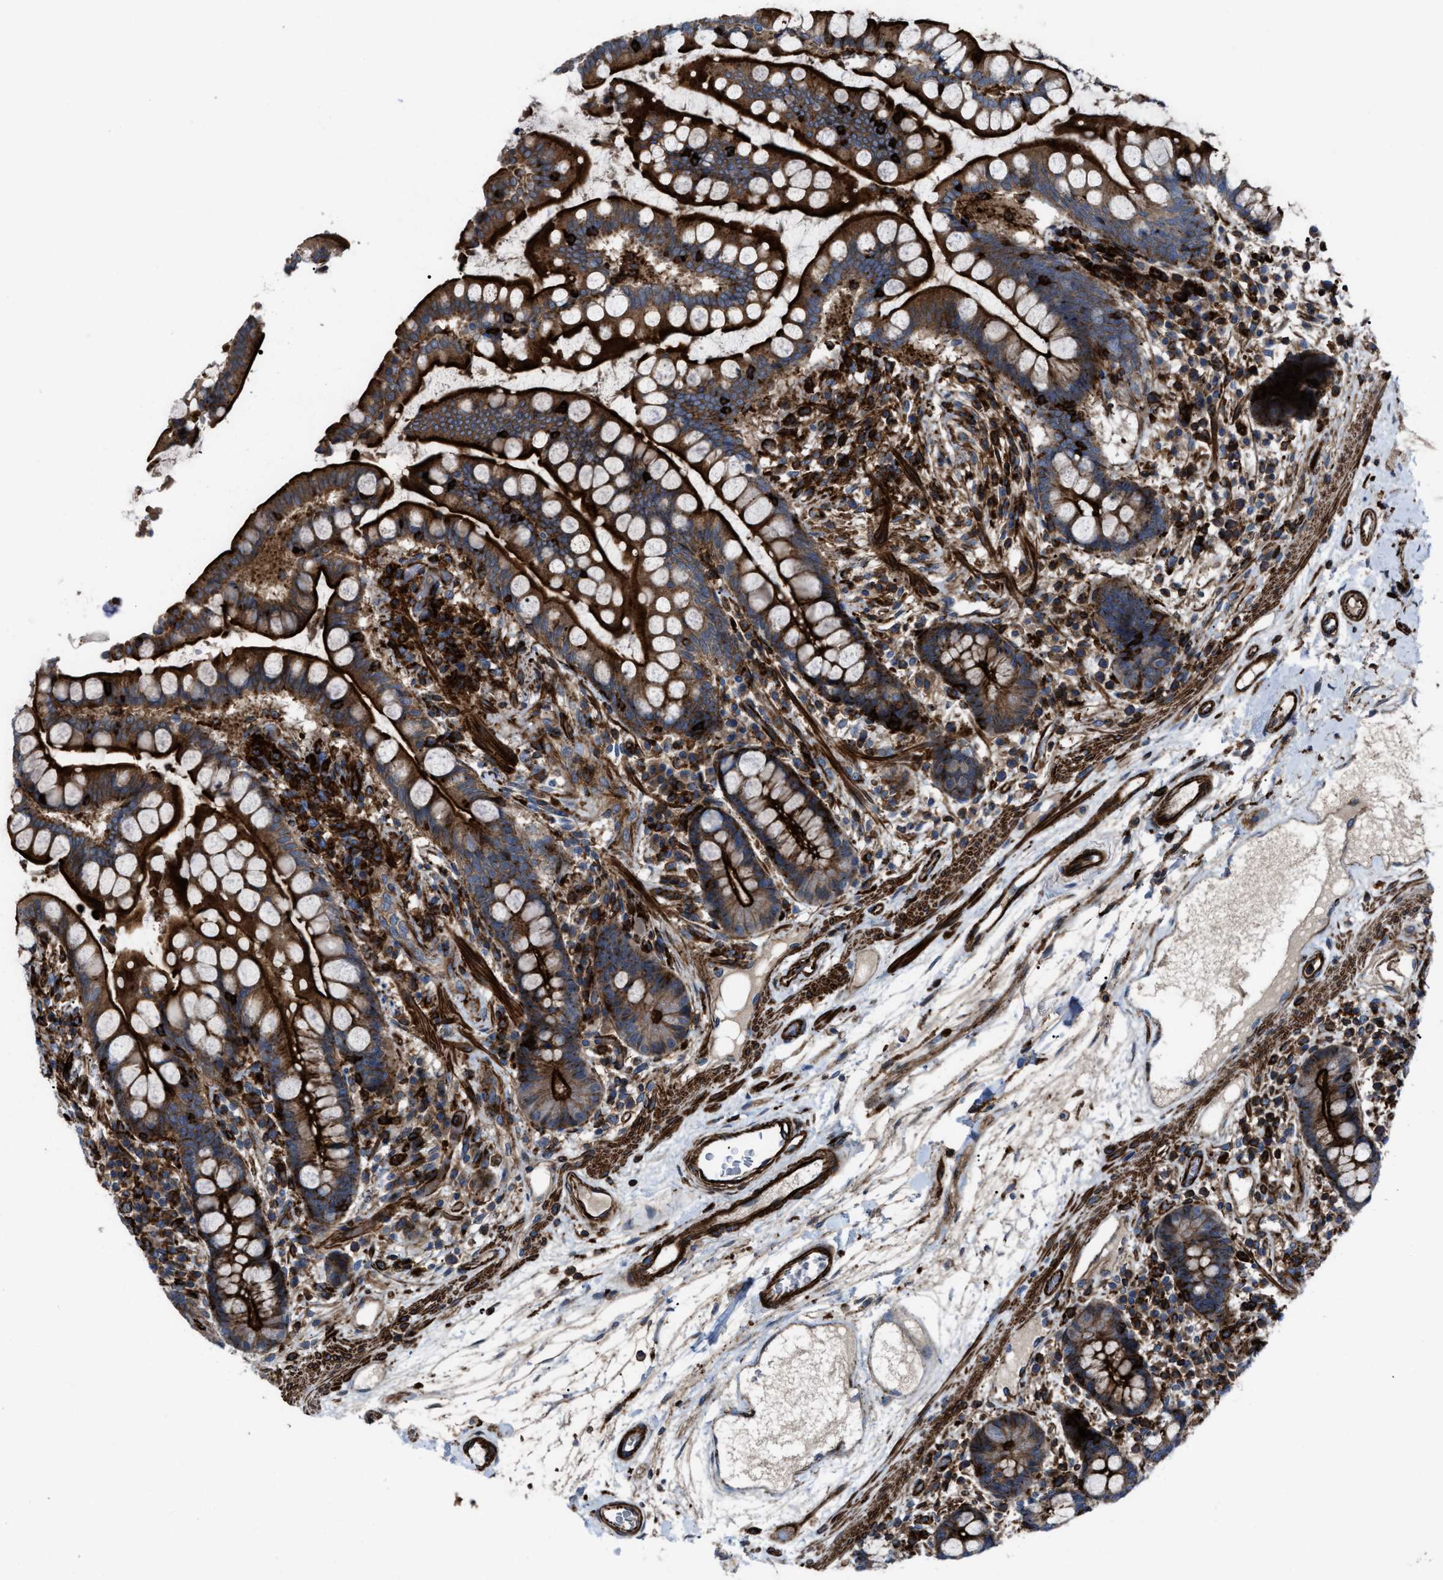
{"staining": {"intensity": "strong", "quantity": ">75%", "location": "cytoplasmic/membranous"}, "tissue": "colon", "cell_type": "Endothelial cells", "image_type": "normal", "snomed": [{"axis": "morphology", "description": "Normal tissue, NOS"}, {"axis": "topography", "description": "Colon"}], "caption": "Strong cytoplasmic/membranous protein positivity is appreciated in about >75% of endothelial cells in colon. (IHC, brightfield microscopy, high magnification).", "gene": "AGPAT2", "patient": {"sex": "male", "age": 73}}